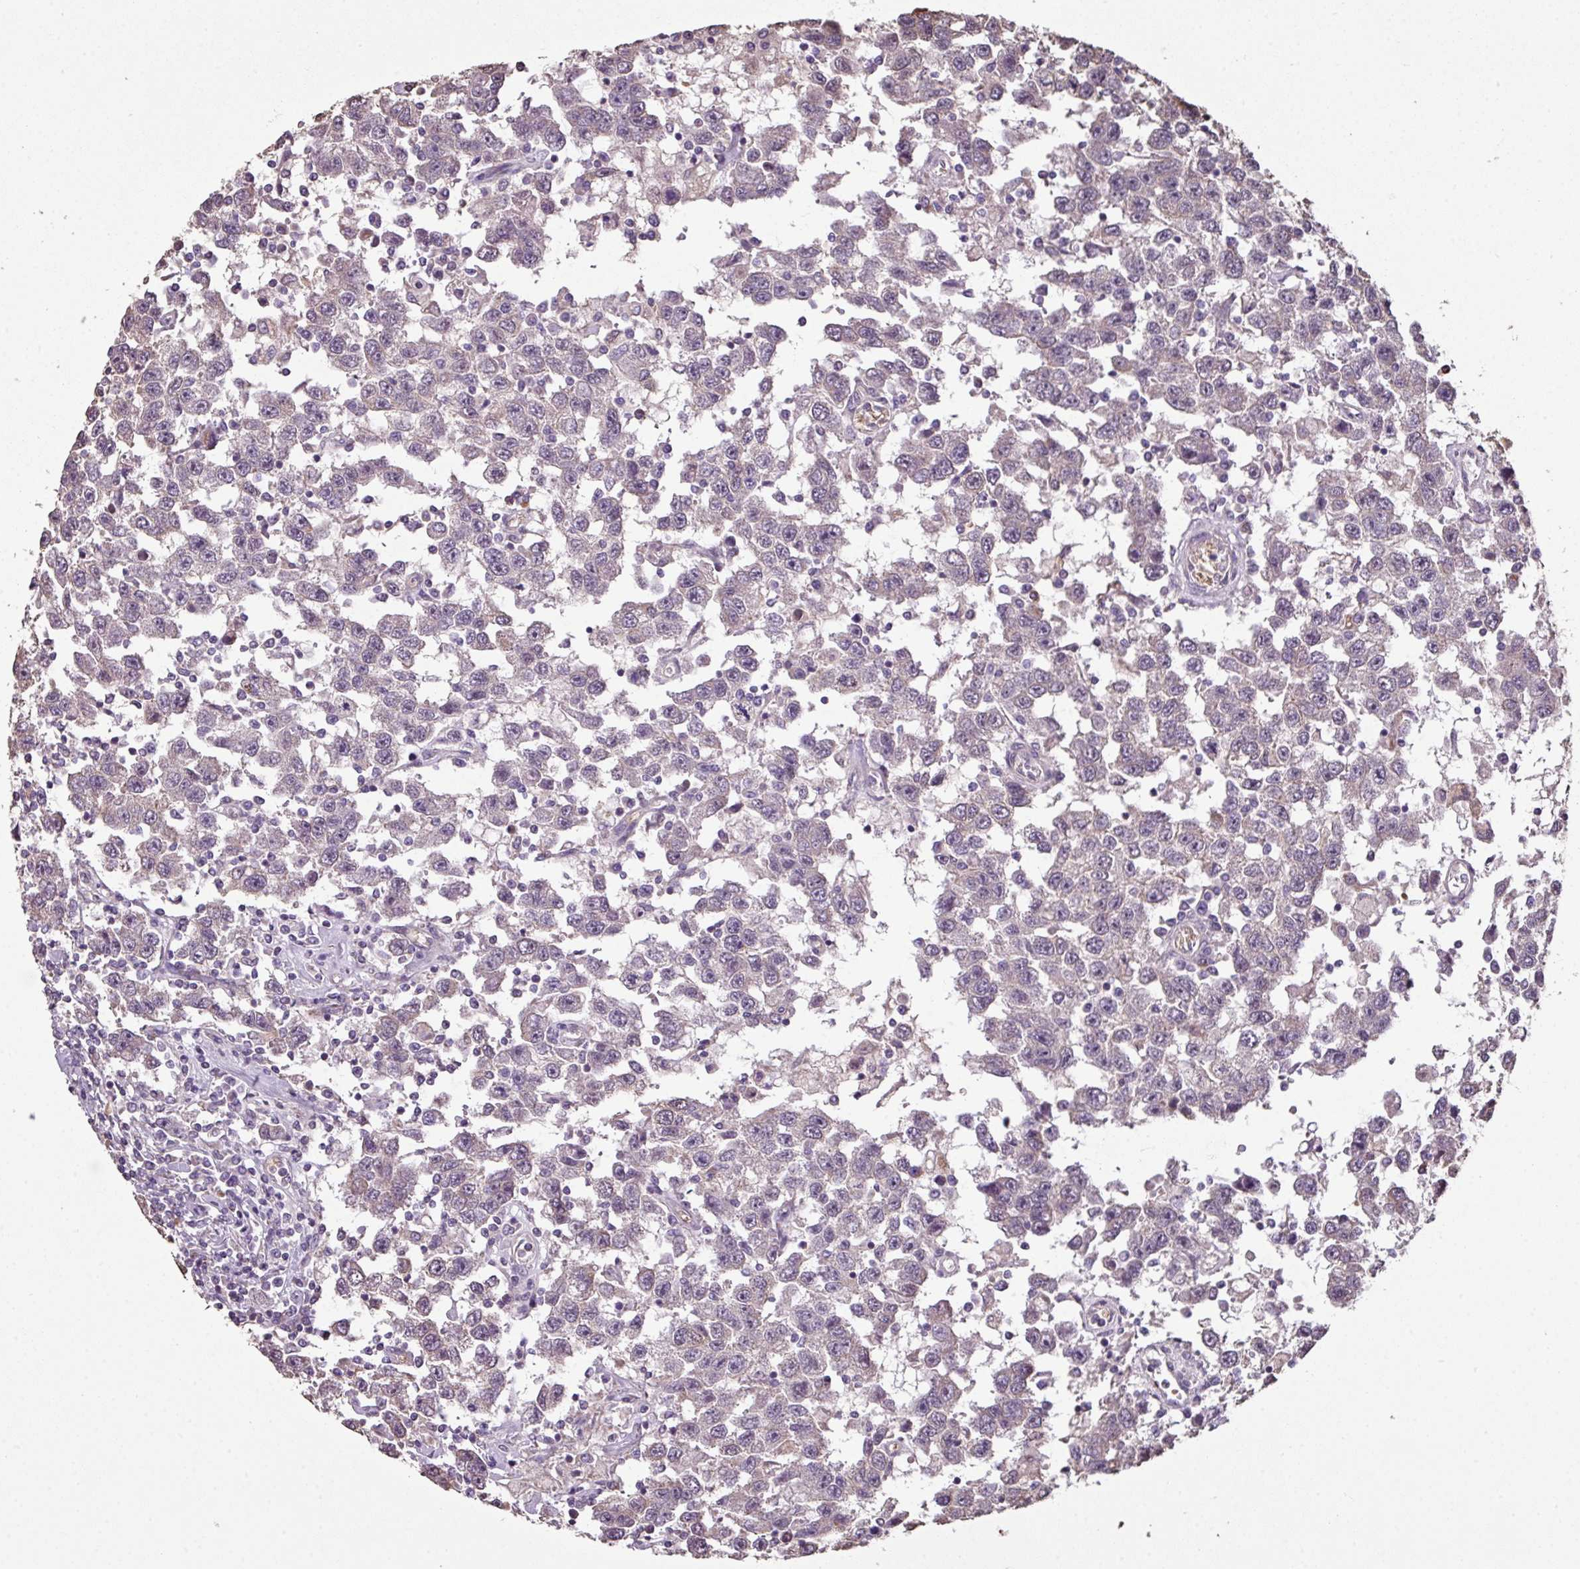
{"staining": {"intensity": "negative", "quantity": "none", "location": "none"}, "tissue": "testis cancer", "cell_type": "Tumor cells", "image_type": "cancer", "snomed": [{"axis": "morphology", "description": "Seminoma, NOS"}, {"axis": "topography", "description": "Testis"}], "caption": "This histopathology image is of testis cancer stained with immunohistochemistry (IHC) to label a protein in brown with the nuclei are counter-stained blue. There is no expression in tumor cells. (DAB (3,3'-diaminobenzidine) immunohistochemistry visualized using brightfield microscopy, high magnification).", "gene": "NHSL2", "patient": {"sex": "male", "age": 41}}